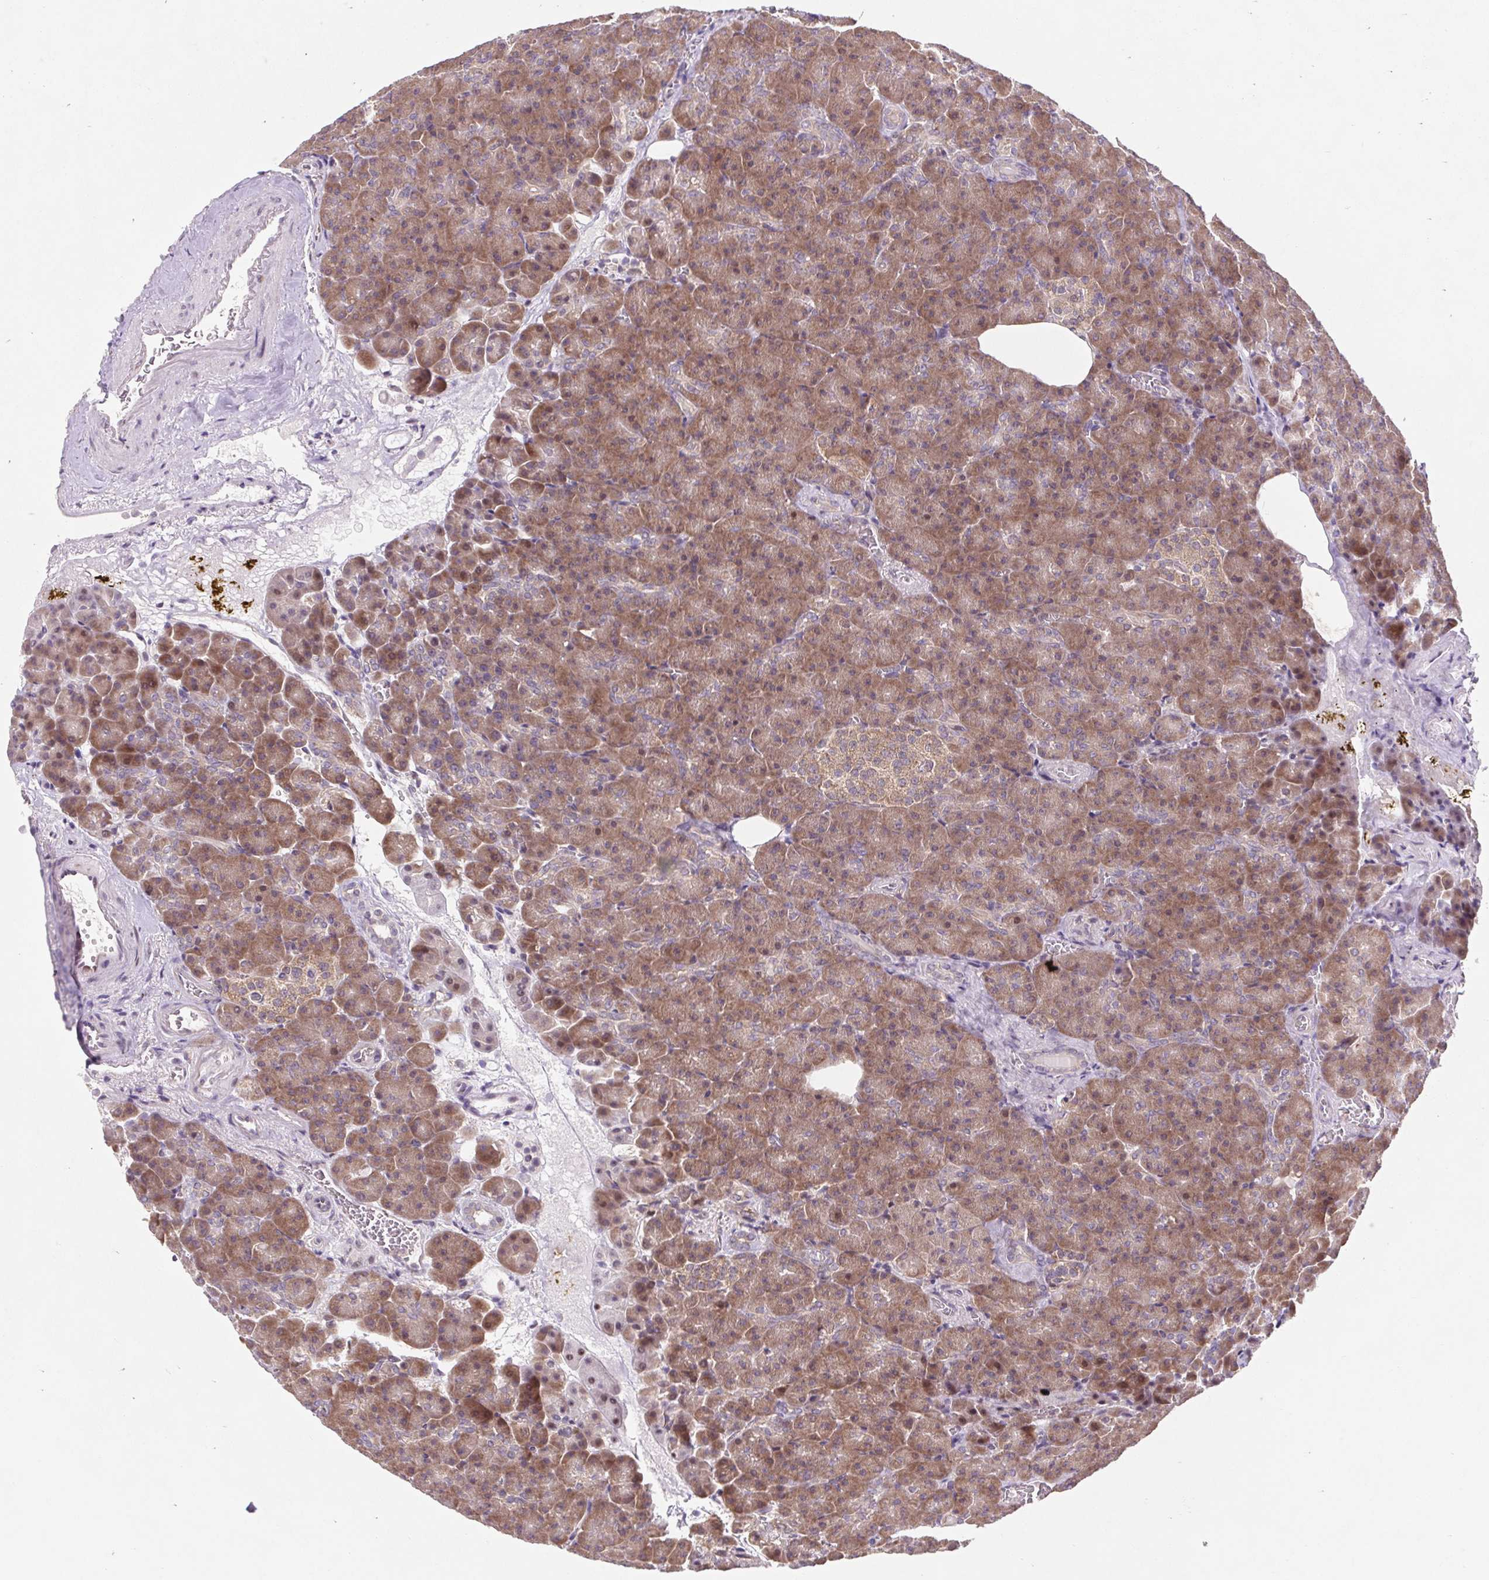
{"staining": {"intensity": "moderate", "quantity": ">75%", "location": "cytoplasmic/membranous"}, "tissue": "pancreas", "cell_type": "Exocrine glandular cells", "image_type": "normal", "snomed": [{"axis": "morphology", "description": "Normal tissue, NOS"}, {"axis": "topography", "description": "Pancreas"}], "caption": "The photomicrograph exhibits staining of normal pancreas, revealing moderate cytoplasmic/membranous protein expression (brown color) within exocrine glandular cells. (Brightfield microscopy of DAB IHC at high magnification).", "gene": "HFE", "patient": {"sex": "female", "age": 74}}